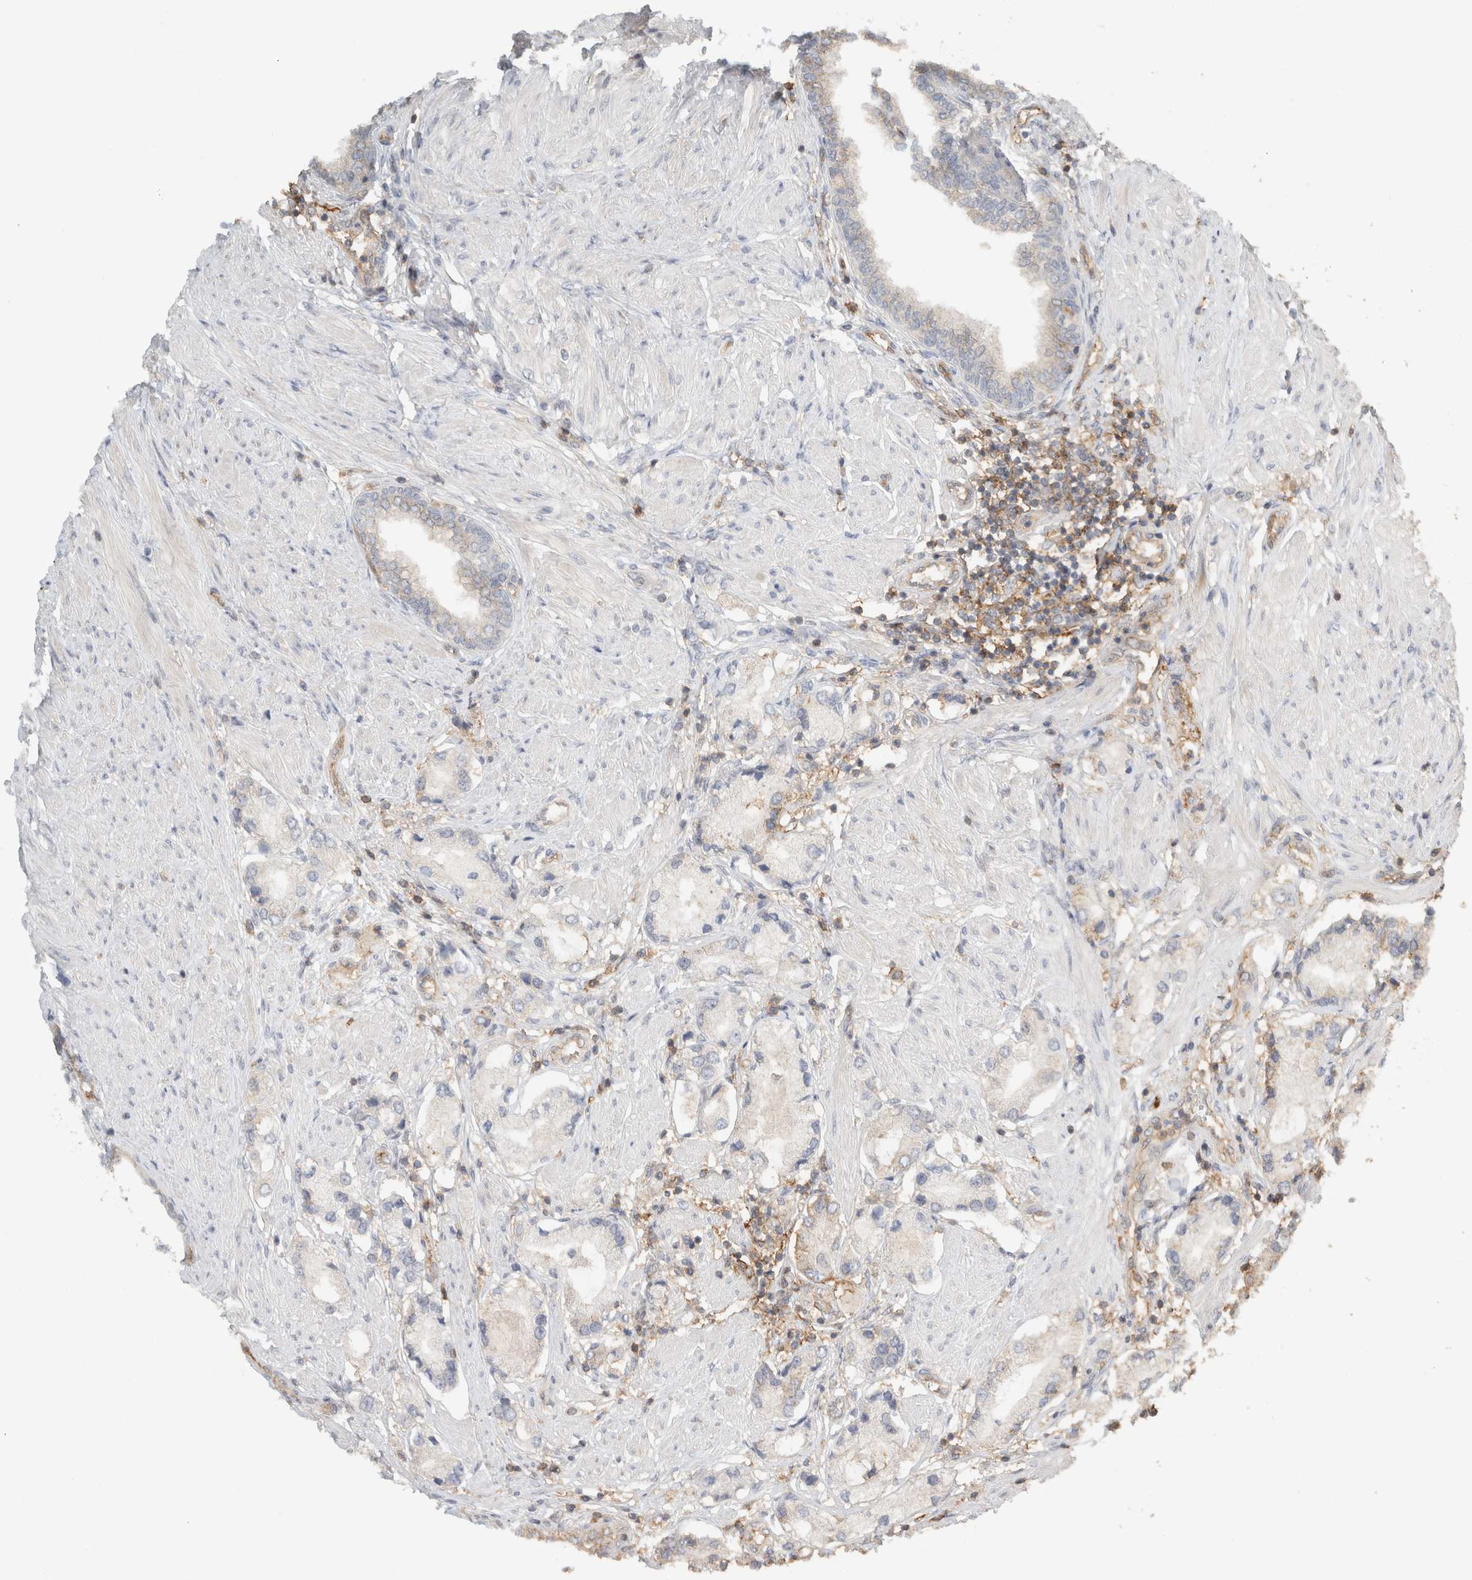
{"staining": {"intensity": "negative", "quantity": "none", "location": "none"}, "tissue": "prostate cancer", "cell_type": "Tumor cells", "image_type": "cancer", "snomed": [{"axis": "morphology", "description": "Adenocarcinoma, Low grade"}, {"axis": "topography", "description": "Prostate"}], "caption": "This photomicrograph is of prostate cancer (adenocarcinoma (low-grade)) stained with immunohistochemistry to label a protein in brown with the nuclei are counter-stained blue. There is no staining in tumor cells.", "gene": "PFDN4", "patient": {"sex": "male", "age": 71}}